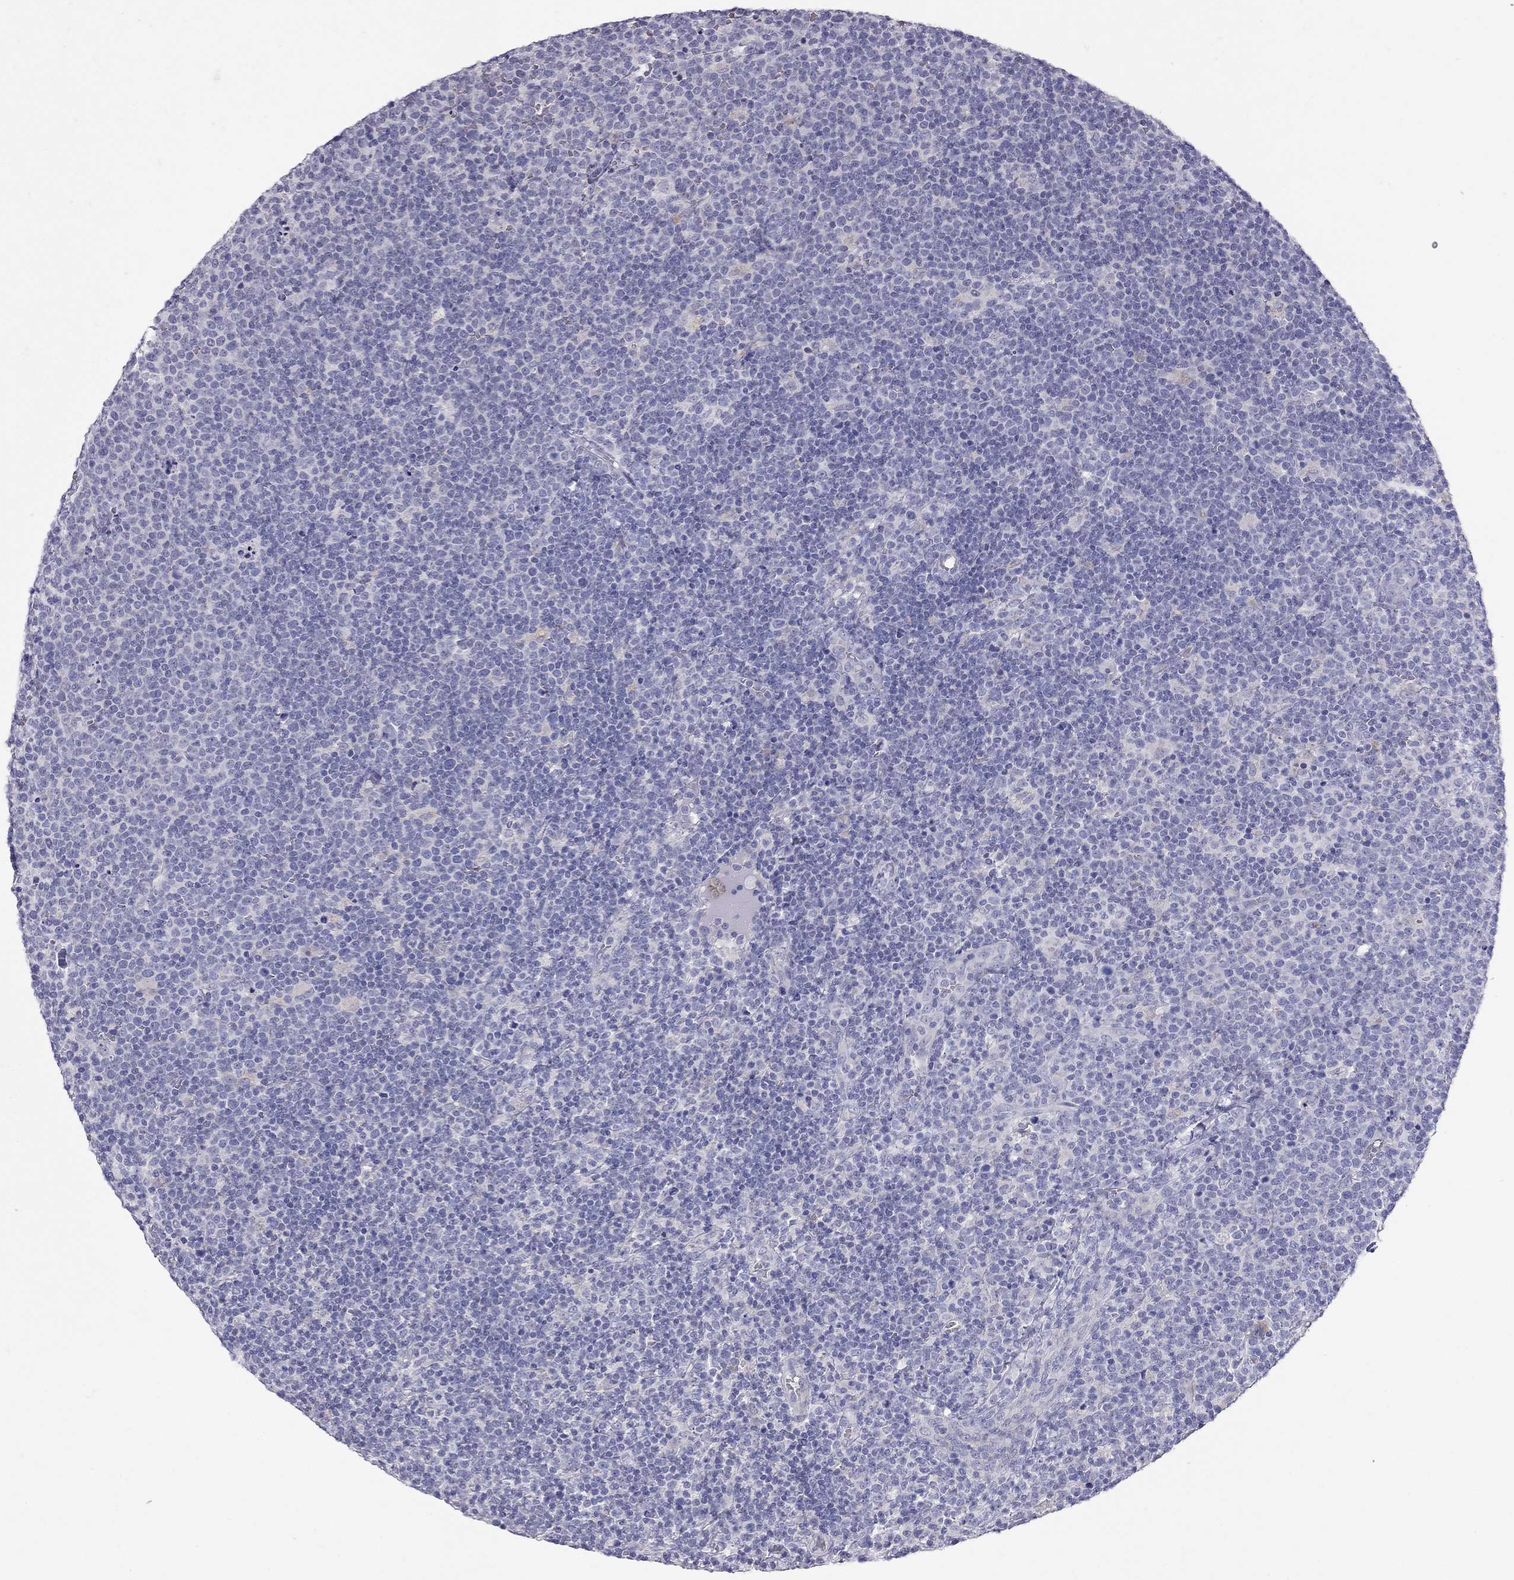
{"staining": {"intensity": "negative", "quantity": "none", "location": "none"}, "tissue": "lymphoma", "cell_type": "Tumor cells", "image_type": "cancer", "snomed": [{"axis": "morphology", "description": "Malignant lymphoma, non-Hodgkin's type, High grade"}, {"axis": "topography", "description": "Lymph node"}], "caption": "IHC histopathology image of neoplastic tissue: human lymphoma stained with DAB (3,3'-diaminobenzidine) shows no significant protein expression in tumor cells. (DAB IHC with hematoxylin counter stain).", "gene": "MUC16", "patient": {"sex": "male", "age": 61}}